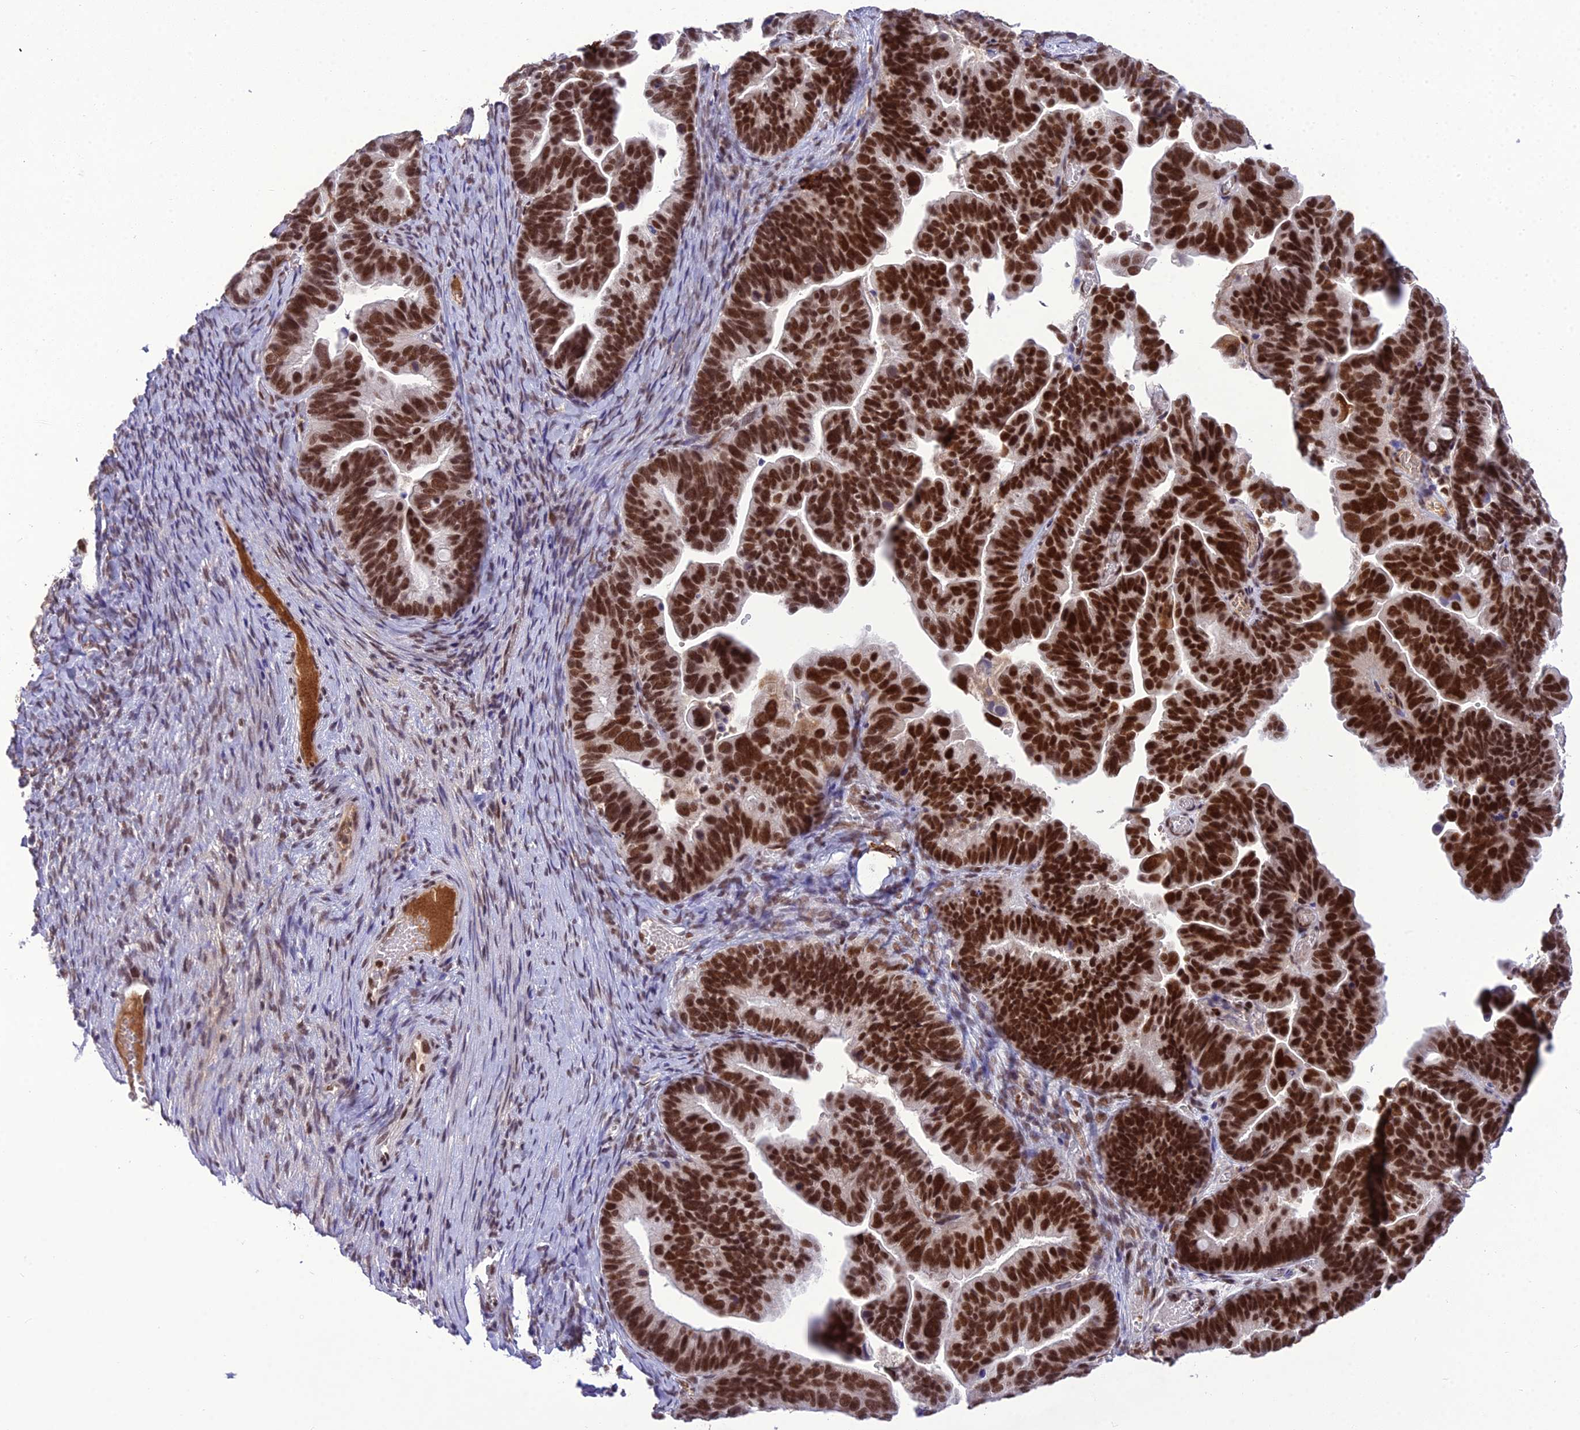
{"staining": {"intensity": "strong", "quantity": ">75%", "location": "nuclear"}, "tissue": "ovarian cancer", "cell_type": "Tumor cells", "image_type": "cancer", "snomed": [{"axis": "morphology", "description": "Cystadenocarcinoma, serous, NOS"}, {"axis": "topography", "description": "Ovary"}], "caption": "Ovarian cancer stained with IHC exhibits strong nuclear positivity in approximately >75% of tumor cells.", "gene": "SH3RF3", "patient": {"sex": "female", "age": 56}}